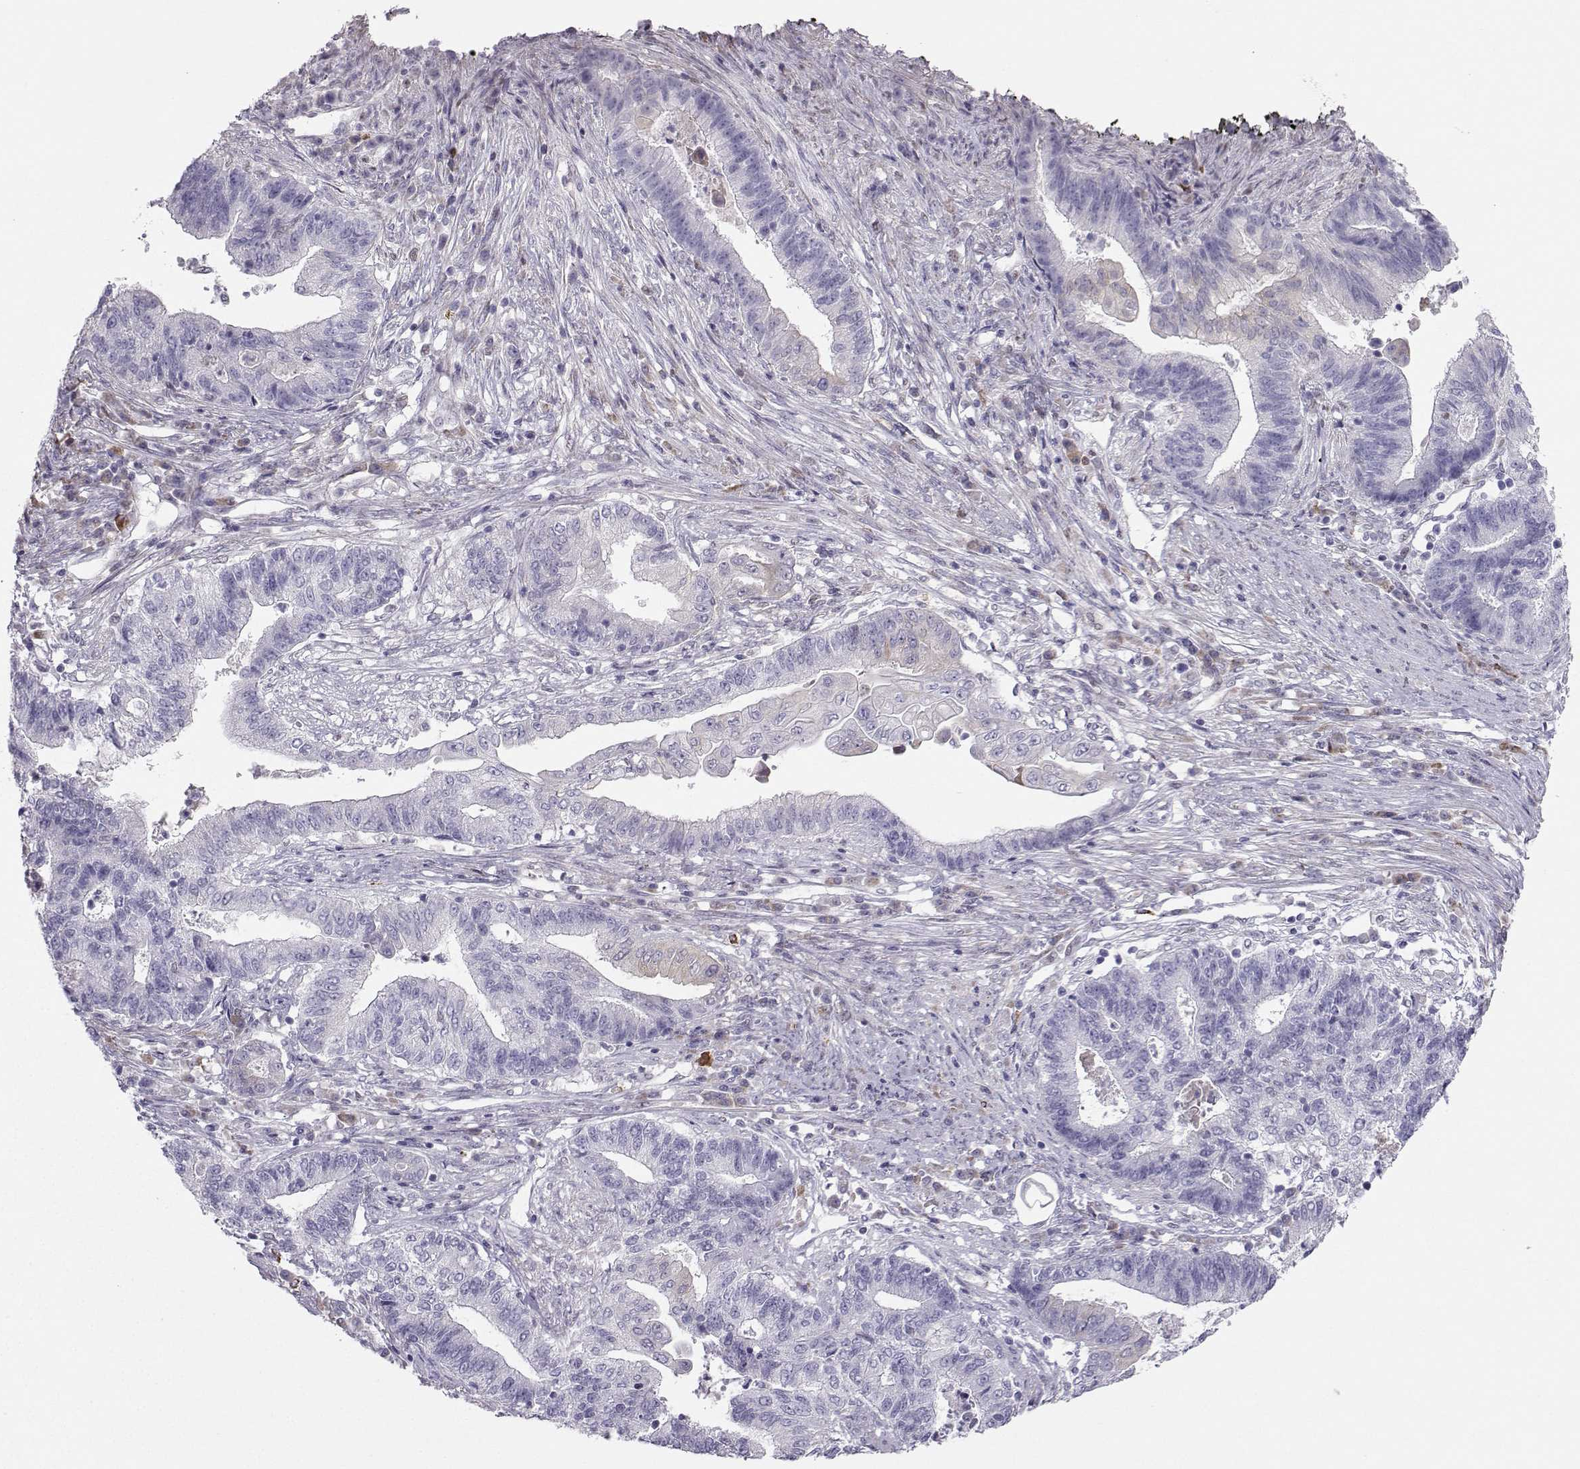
{"staining": {"intensity": "negative", "quantity": "none", "location": "none"}, "tissue": "endometrial cancer", "cell_type": "Tumor cells", "image_type": "cancer", "snomed": [{"axis": "morphology", "description": "Adenocarcinoma, NOS"}, {"axis": "topography", "description": "Uterus"}, {"axis": "topography", "description": "Endometrium"}], "caption": "Immunohistochemical staining of human endometrial cancer (adenocarcinoma) exhibits no significant staining in tumor cells. (IHC, brightfield microscopy, high magnification).", "gene": "DCLK3", "patient": {"sex": "female", "age": 54}}